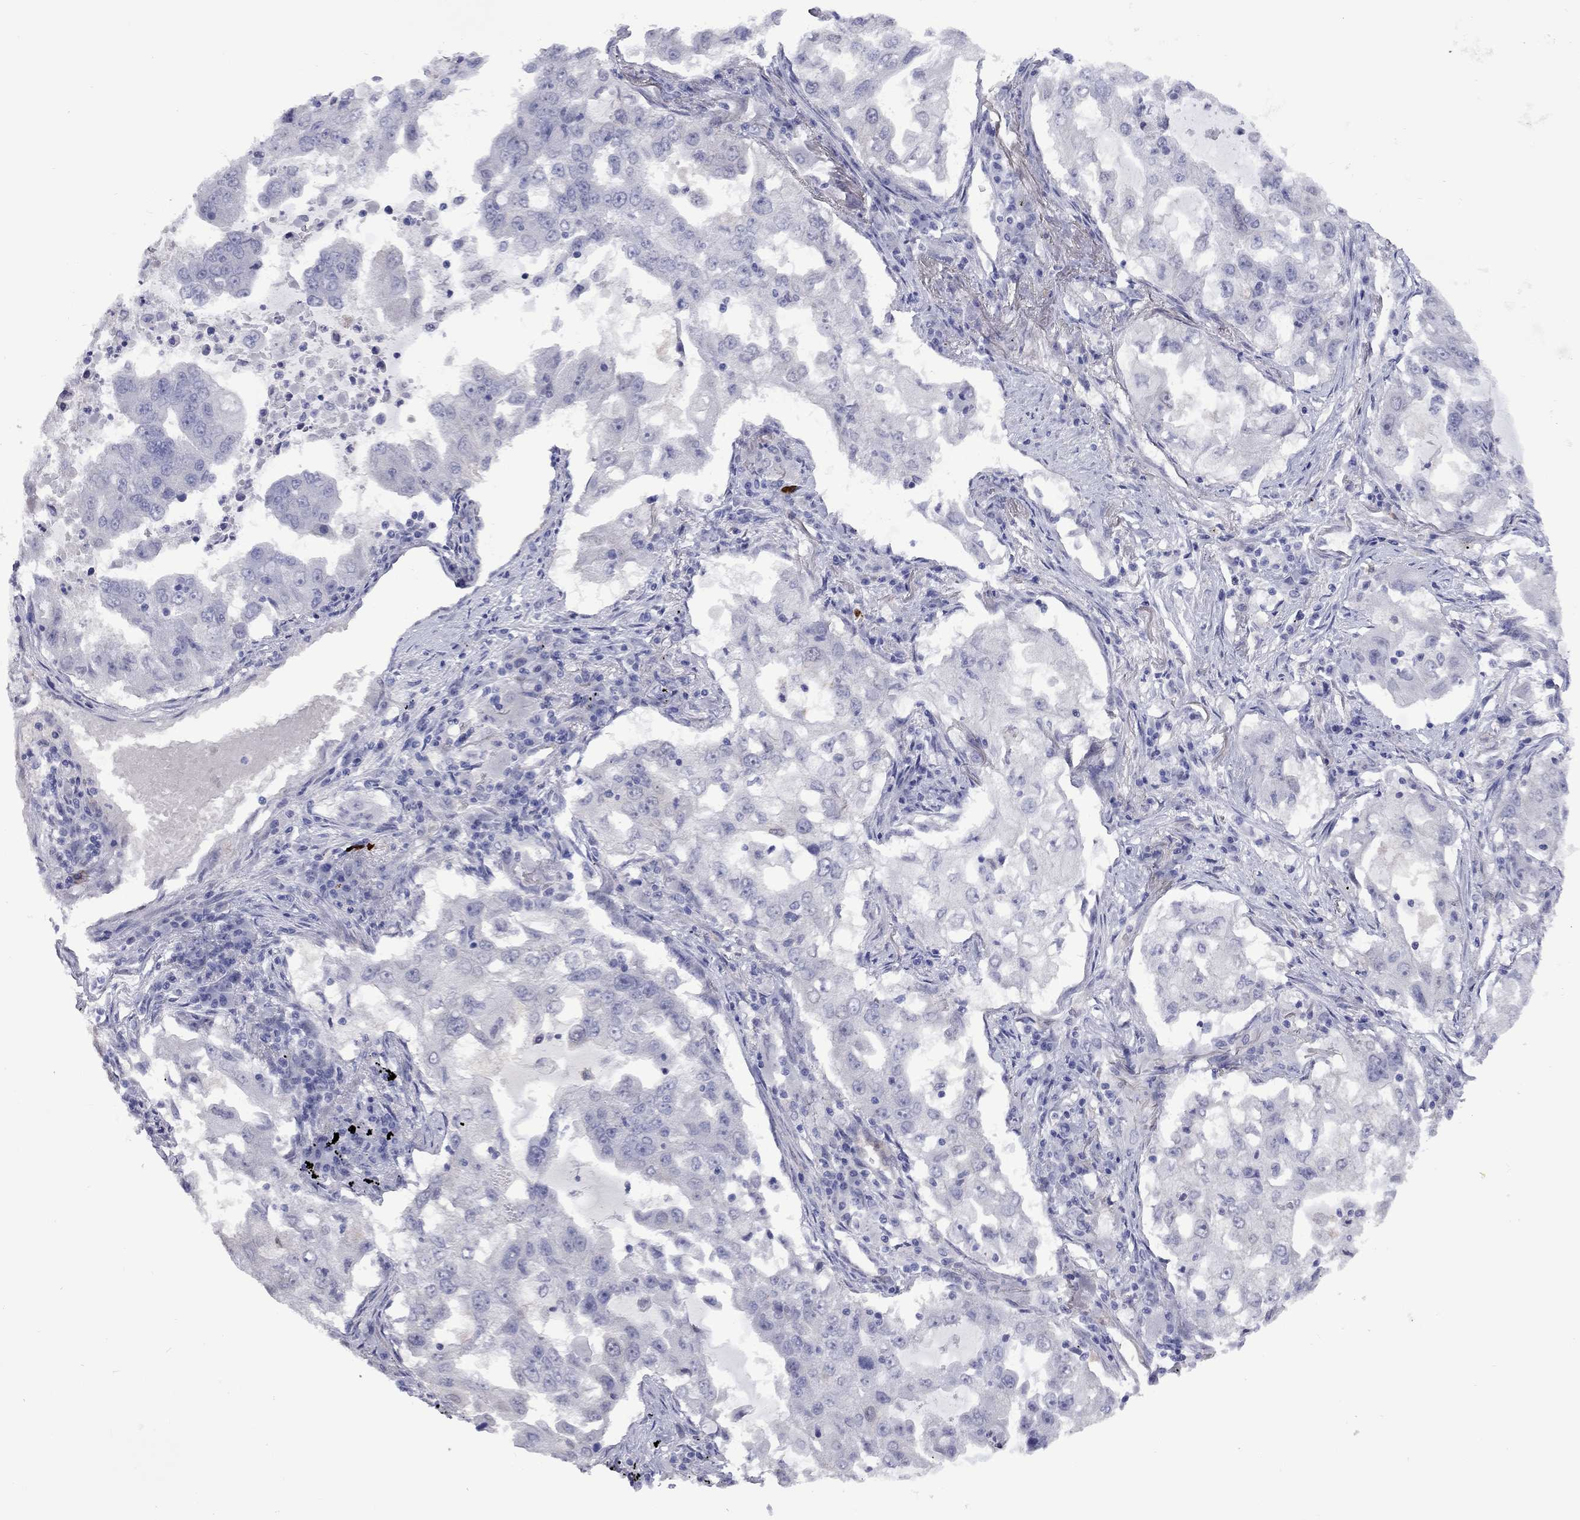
{"staining": {"intensity": "negative", "quantity": "none", "location": "none"}, "tissue": "lung cancer", "cell_type": "Tumor cells", "image_type": "cancer", "snomed": [{"axis": "morphology", "description": "Adenocarcinoma, NOS"}, {"axis": "topography", "description": "Lung"}], "caption": "Immunohistochemical staining of lung adenocarcinoma demonstrates no significant positivity in tumor cells. (DAB immunohistochemistry with hematoxylin counter stain).", "gene": "CTNNBIP1", "patient": {"sex": "female", "age": 61}}